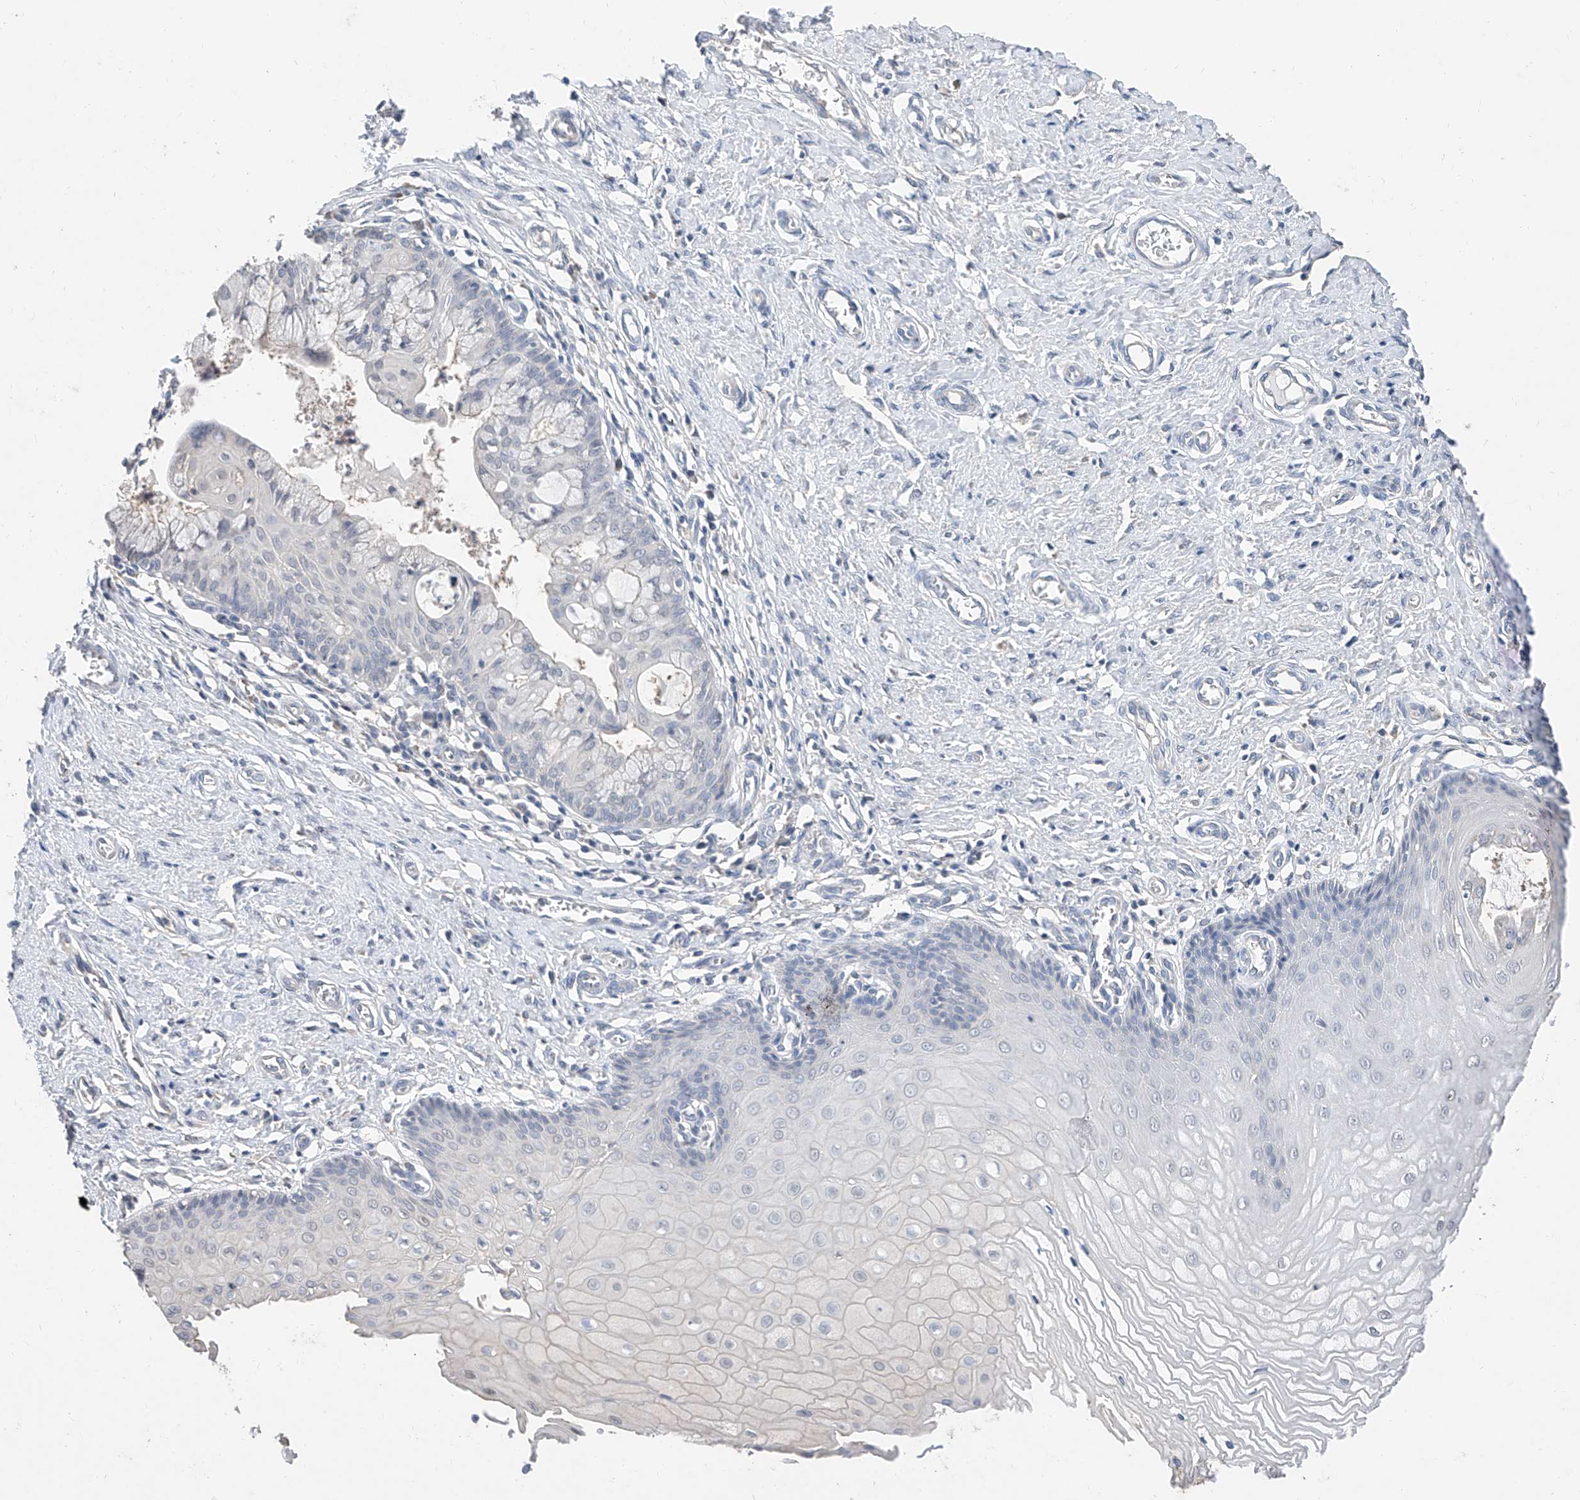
{"staining": {"intensity": "weak", "quantity": "25%-75%", "location": "cytoplasmic/membranous,nuclear"}, "tissue": "cervix", "cell_type": "Glandular cells", "image_type": "normal", "snomed": [{"axis": "morphology", "description": "Normal tissue, NOS"}, {"axis": "topography", "description": "Cervix"}], "caption": "Immunohistochemistry (IHC) image of benign cervix: human cervix stained using immunohistochemistry (IHC) displays low levels of weak protein expression localized specifically in the cytoplasmic/membranous,nuclear of glandular cells, appearing as a cytoplasmic/membranous,nuclear brown color.", "gene": "FUCA2", "patient": {"sex": "female", "age": 55}}